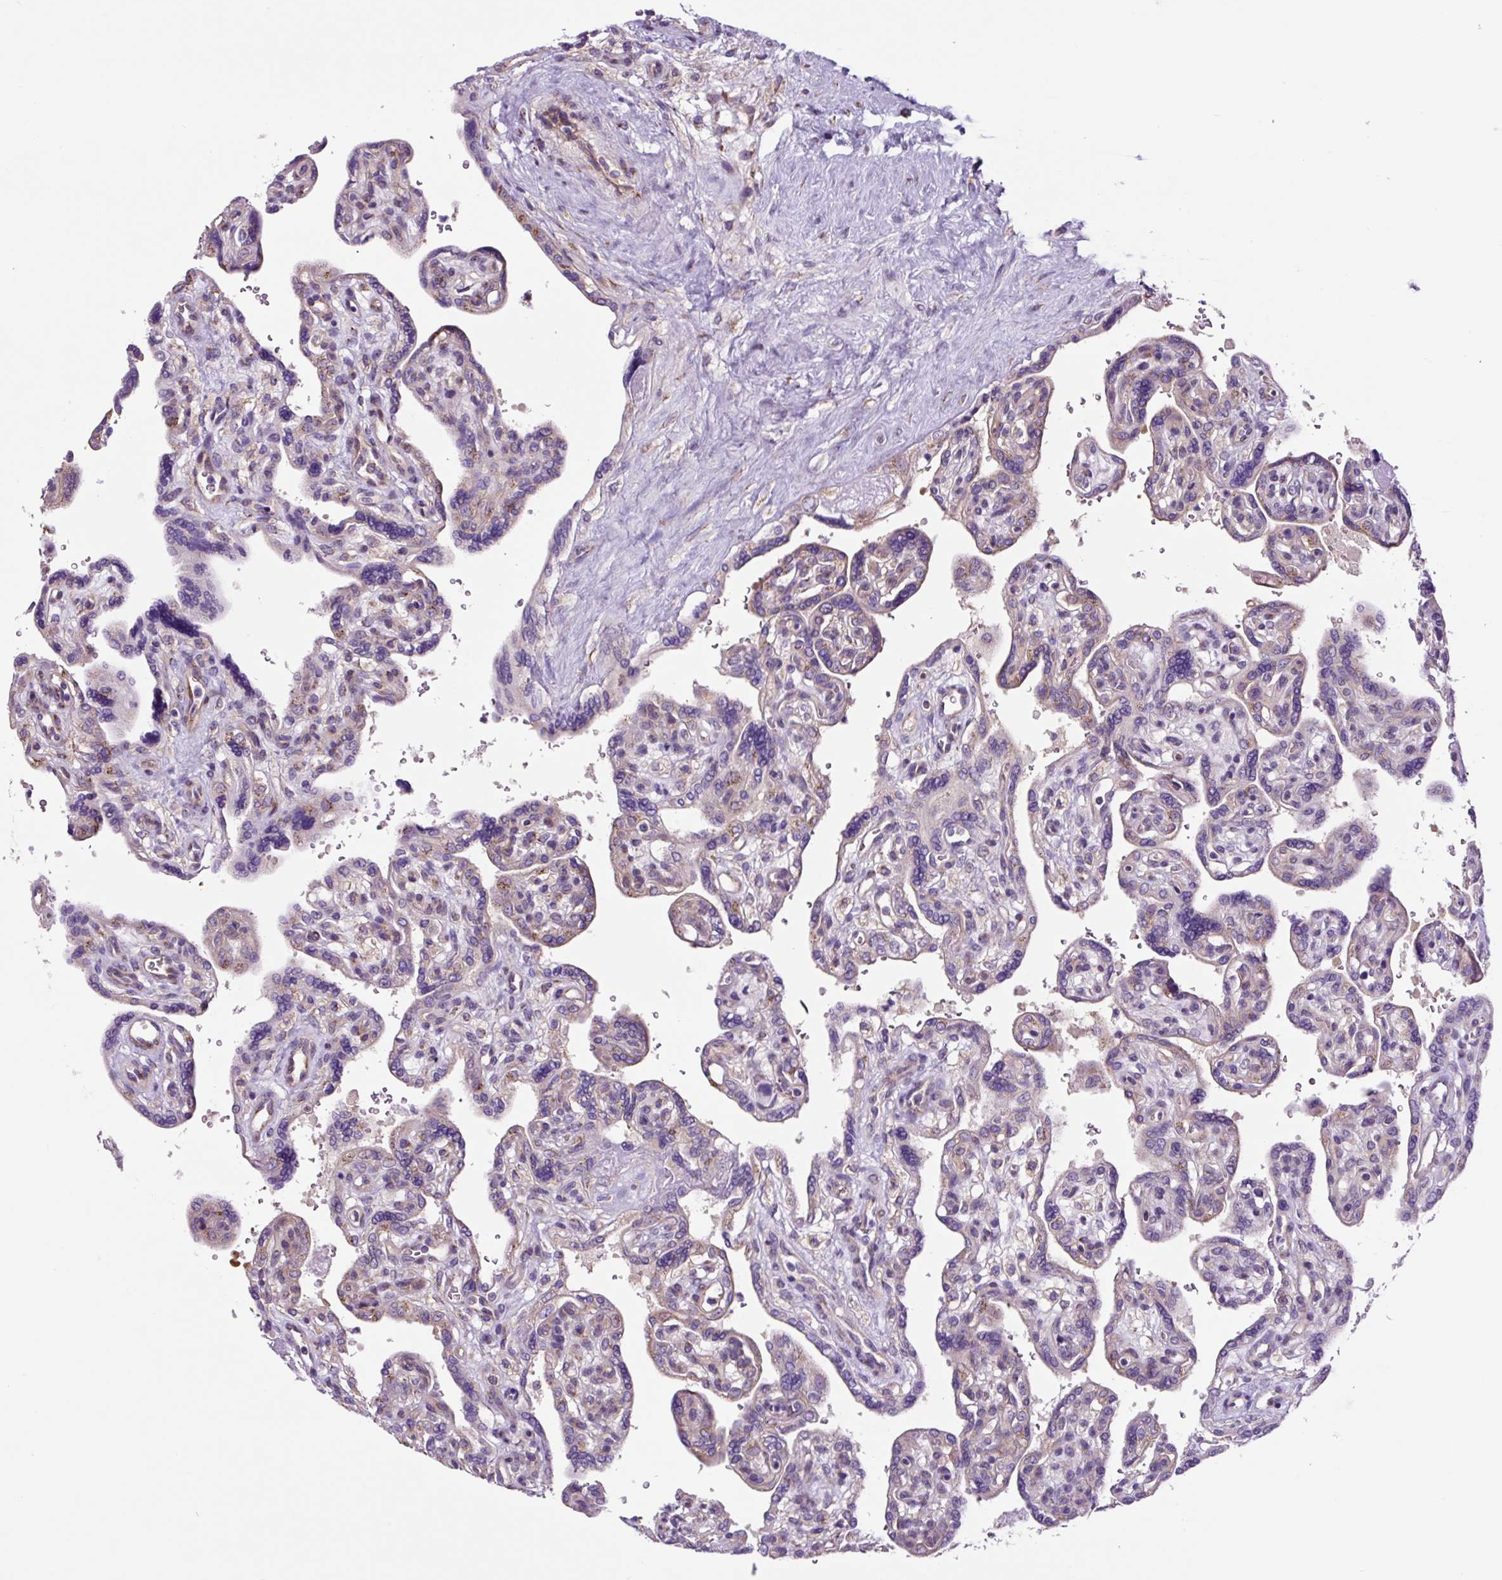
{"staining": {"intensity": "moderate", "quantity": "25%-75%", "location": "cytoplasmic/membranous"}, "tissue": "placenta", "cell_type": "Trophoblastic cells", "image_type": "normal", "snomed": [{"axis": "morphology", "description": "Normal tissue, NOS"}, {"axis": "topography", "description": "Placenta"}], "caption": "This image reveals IHC staining of benign human placenta, with medium moderate cytoplasmic/membranous expression in approximately 25%-75% of trophoblastic cells.", "gene": "GORASP1", "patient": {"sex": "female", "age": 39}}